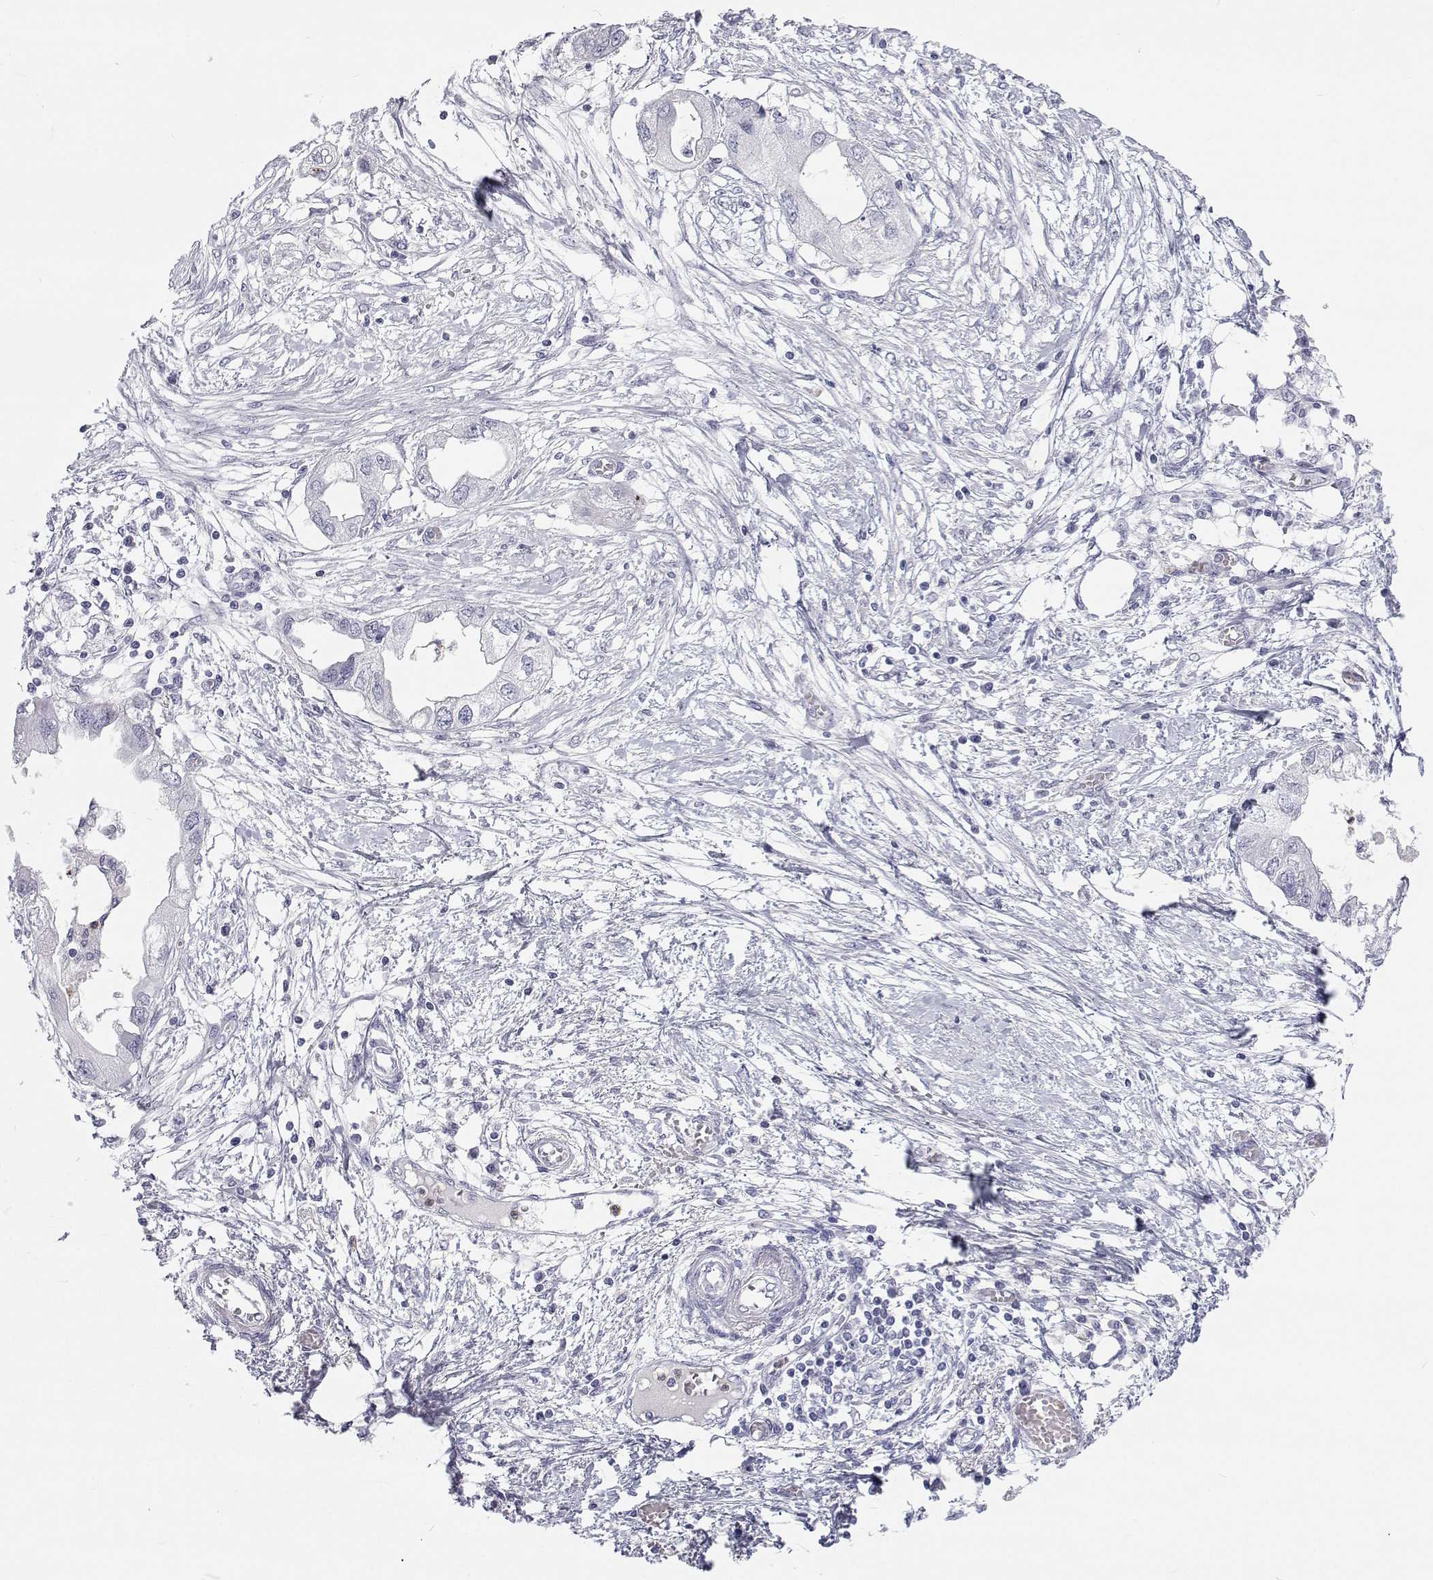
{"staining": {"intensity": "negative", "quantity": "none", "location": "none"}, "tissue": "endometrial cancer", "cell_type": "Tumor cells", "image_type": "cancer", "snomed": [{"axis": "morphology", "description": "Adenocarcinoma, NOS"}, {"axis": "morphology", "description": "Adenocarcinoma, metastatic, NOS"}, {"axis": "topography", "description": "Adipose tissue"}, {"axis": "topography", "description": "Endometrium"}], "caption": "A high-resolution image shows immunohistochemistry (IHC) staining of endometrial cancer, which exhibits no significant staining in tumor cells.", "gene": "SFTPB", "patient": {"sex": "female", "age": 67}}